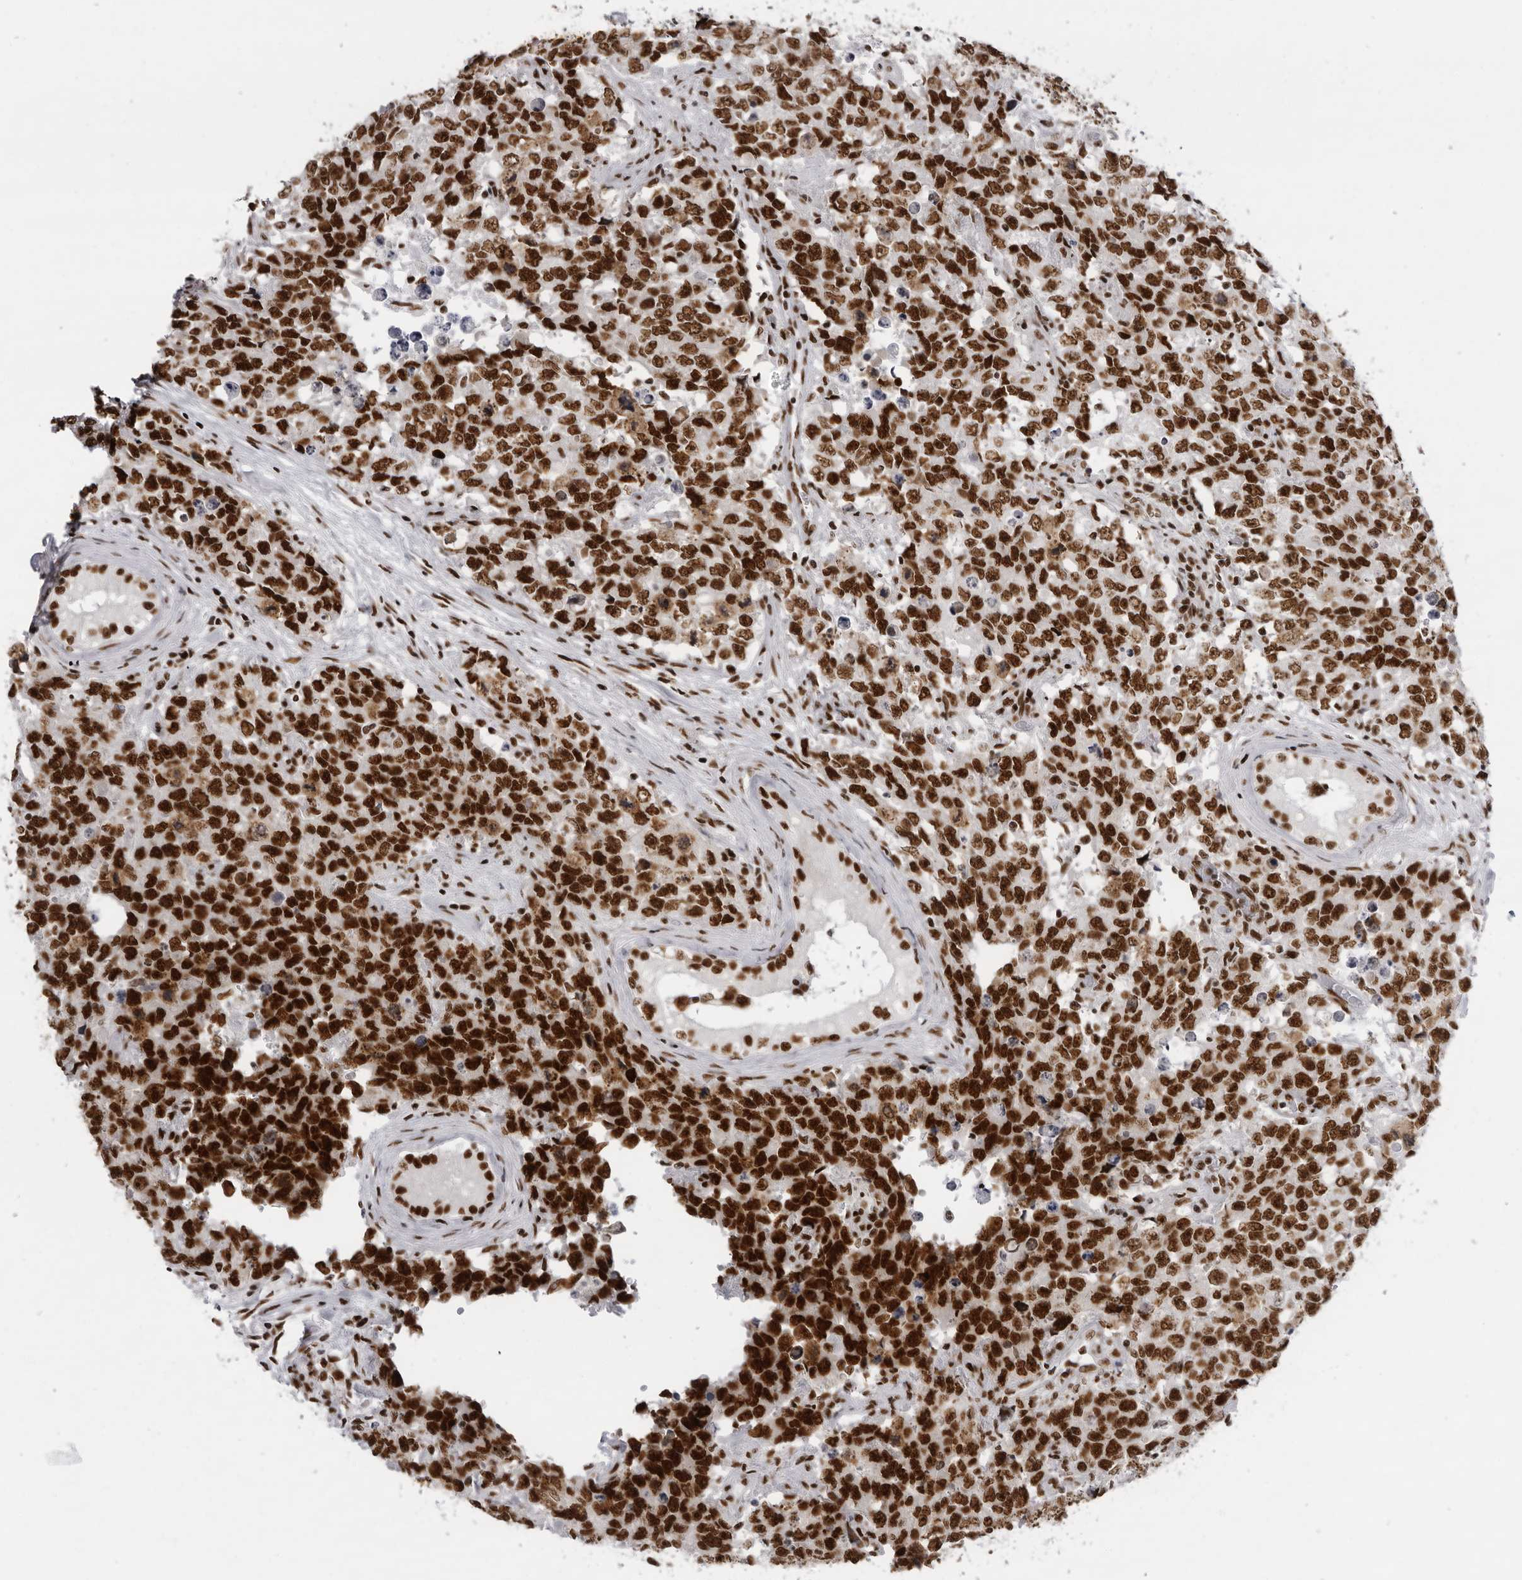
{"staining": {"intensity": "strong", "quantity": ">75%", "location": "nuclear"}, "tissue": "testis cancer", "cell_type": "Tumor cells", "image_type": "cancer", "snomed": [{"axis": "morphology", "description": "Carcinoma, Embryonal, NOS"}, {"axis": "topography", "description": "Testis"}], "caption": "Testis cancer tissue demonstrates strong nuclear expression in about >75% of tumor cells", "gene": "DHX9", "patient": {"sex": "male", "age": 28}}